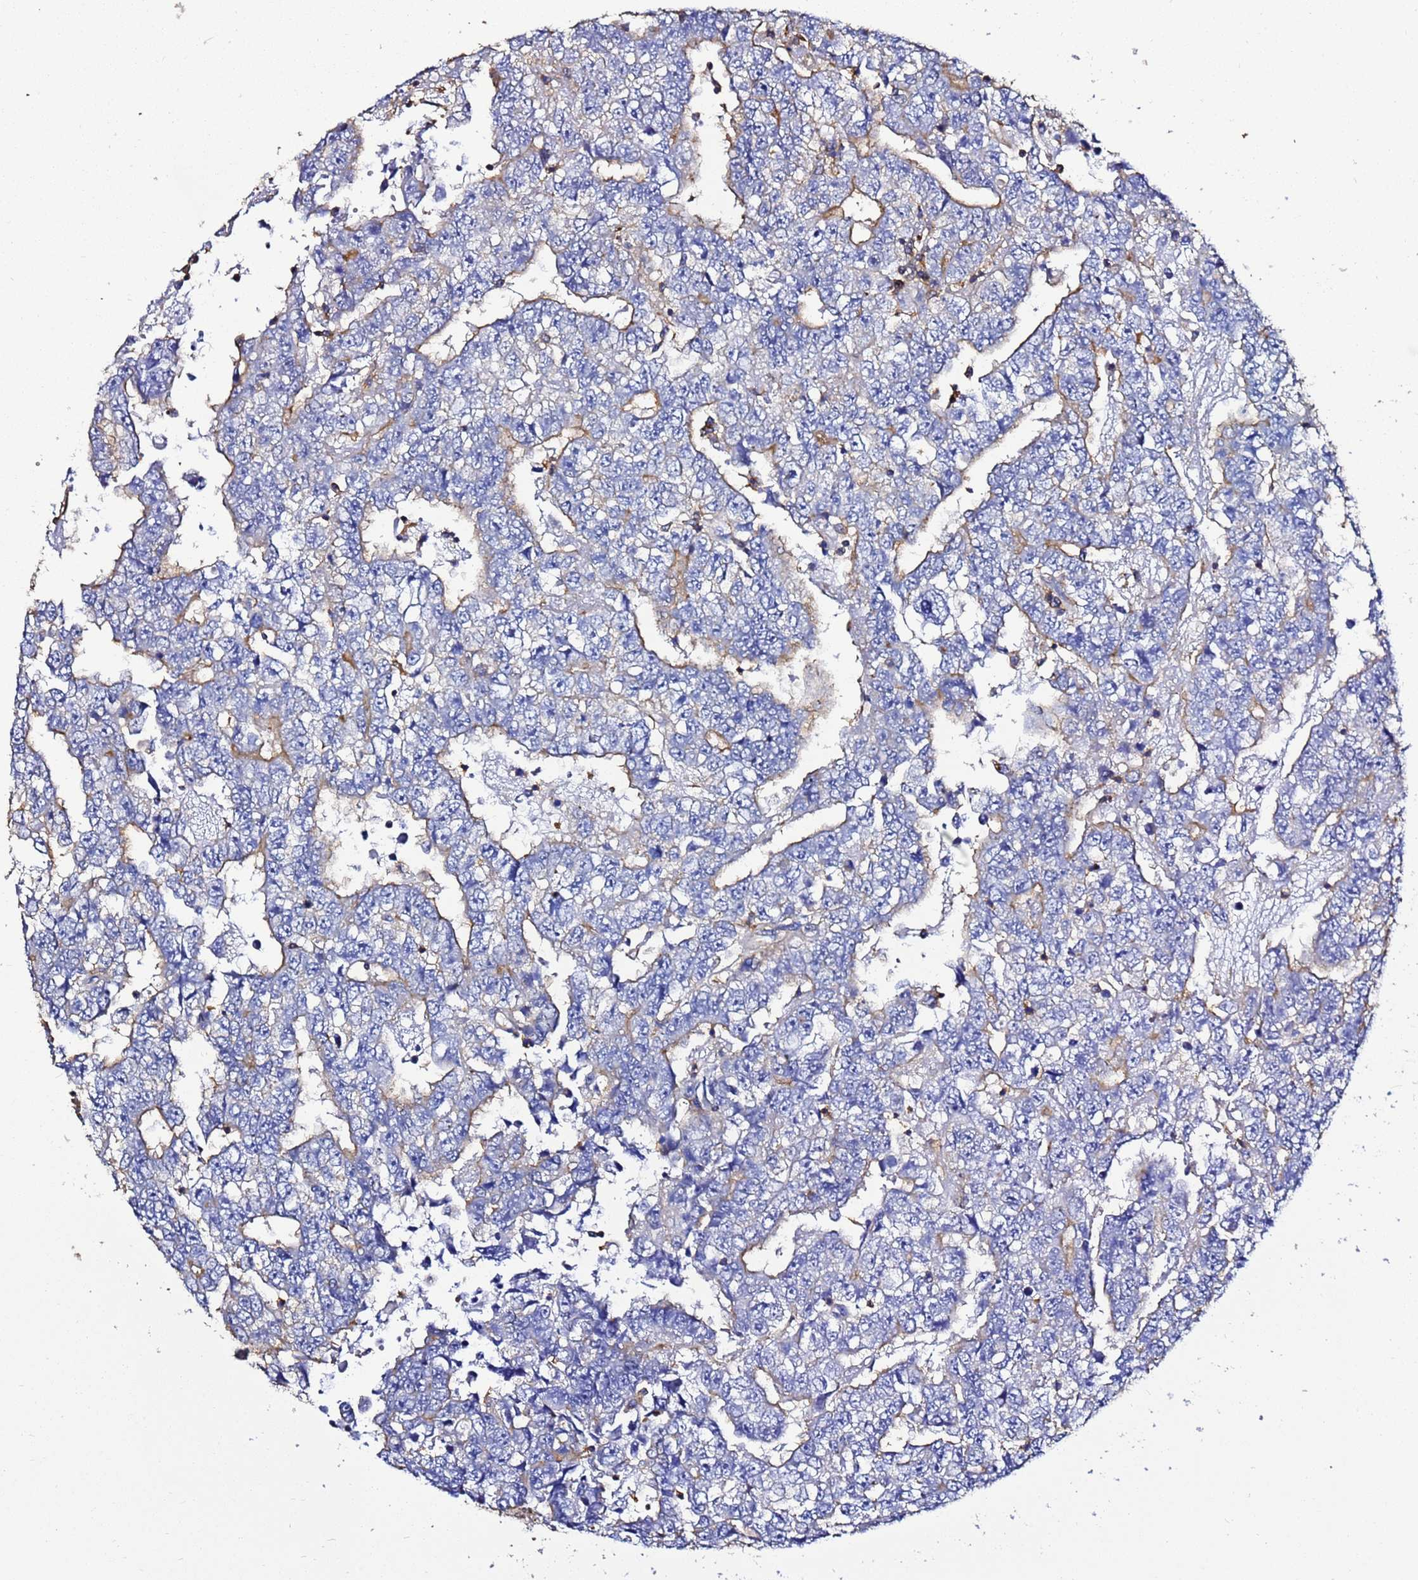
{"staining": {"intensity": "weak", "quantity": "<25%", "location": "cytoplasmic/membranous"}, "tissue": "testis cancer", "cell_type": "Tumor cells", "image_type": "cancer", "snomed": [{"axis": "morphology", "description": "Carcinoma, Embryonal, NOS"}, {"axis": "topography", "description": "Testis"}], "caption": "The photomicrograph exhibits no significant staining in tumor cells of testis cancer. (Immunohistochemistry, brightfield microscopy, high magnification).", "gene": "ACTB", "patient": {"sex": "male", "age": 25}}